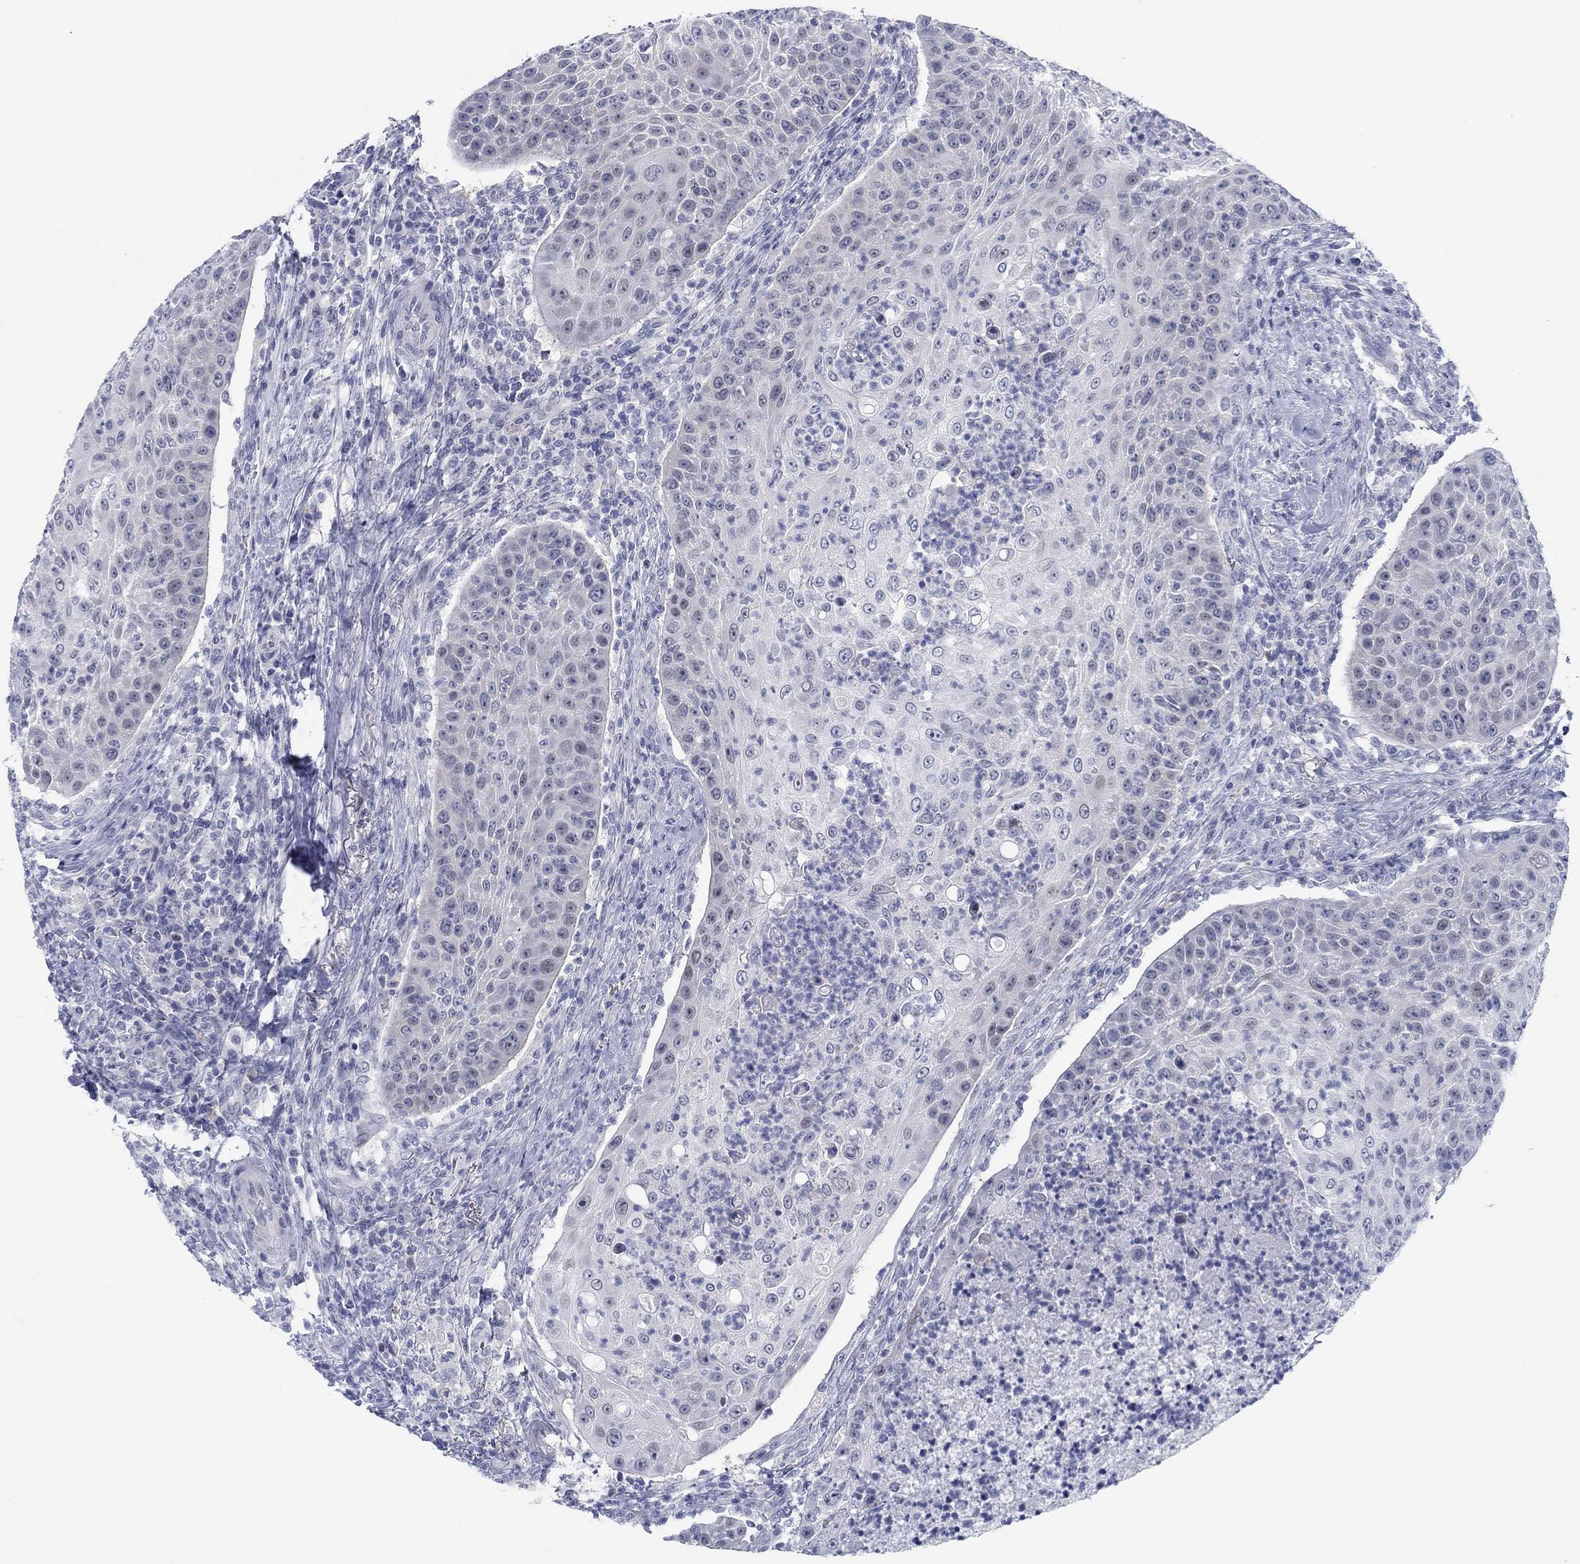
{"staining": {"intensity": "negative", "quantity": "none", "location": "none"}, "tissue": "head and neck cancer", "cell_type": "Tumor cells", "image_type": "cancer", "snomed": [{"axis": "morphology", "description": "Squamous cell carcinoma, NOS"}, {"axis": "topography", "description": "Head-Neck"}], "caption": "There is no significant expression in tumor cells of head and neck cancer (squamous cell carcinoma). (DAB IHC visualized using brightfield microscopy, high magnification).", "gene": "DNAL1", "patient": {"sex": "male", "age": 69}}